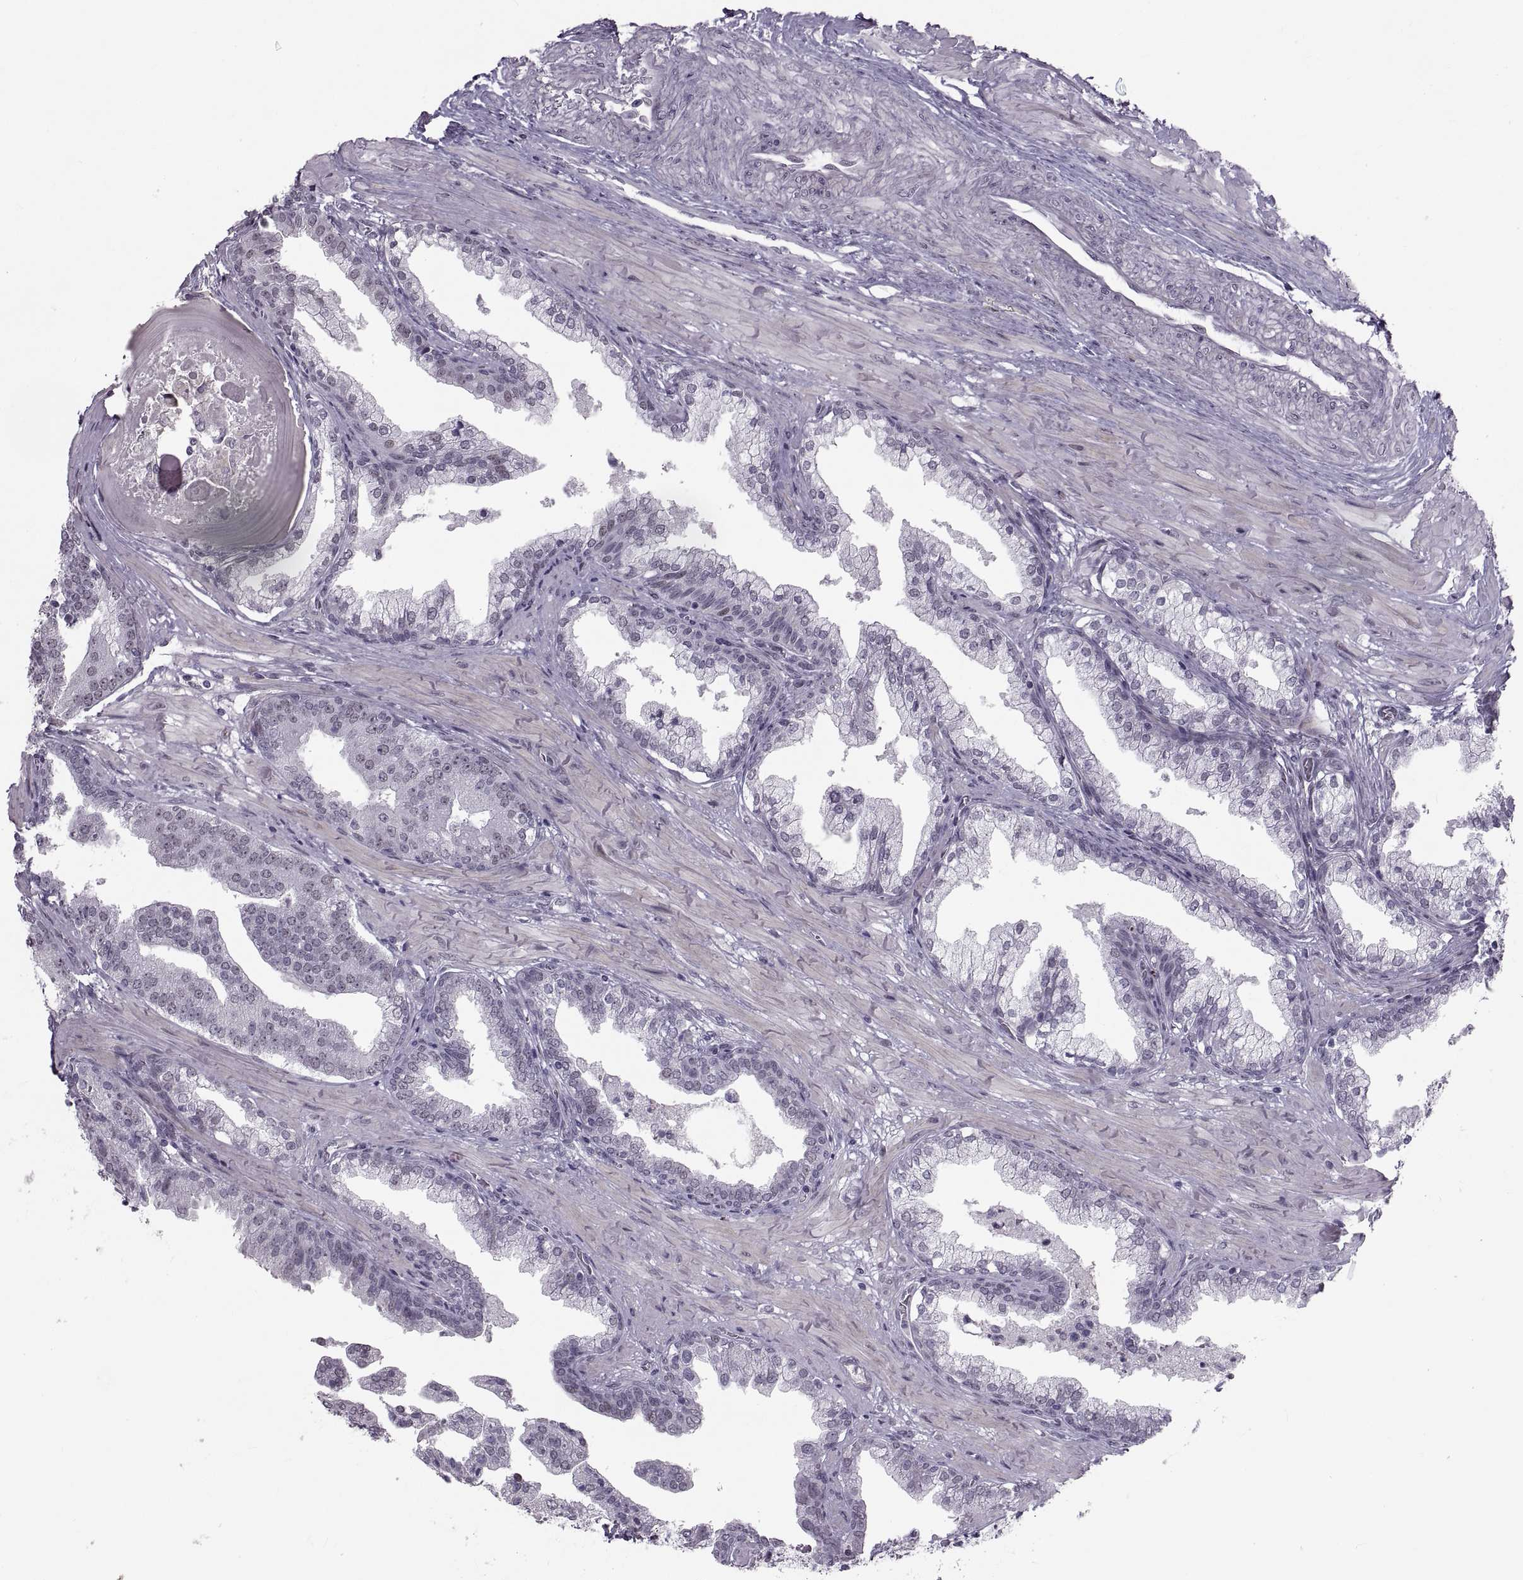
{"staining": {"intensity": "weak", "quantity": "<25%", "location": "cytoplasmic/membranous"}, "tissue": "prostate cancer", "cell_type": "Tumor cells", "image_type": "cancer", "snomed": [{"axis": "morphology", "description": "Adenocarcinoma, NOS"}, {"axis": "topography", "description": "Prostate and seminal vesicle, NOS"}, {"axis": "topography", "description": "Prostate"}], "caption": "Adenocarcinoma (prostate) was stained to show a protein in brown. There is no significant positivity in tumor cells.", "gene": "NANOS3", "patient": {"sex": "male", "age": 44}}